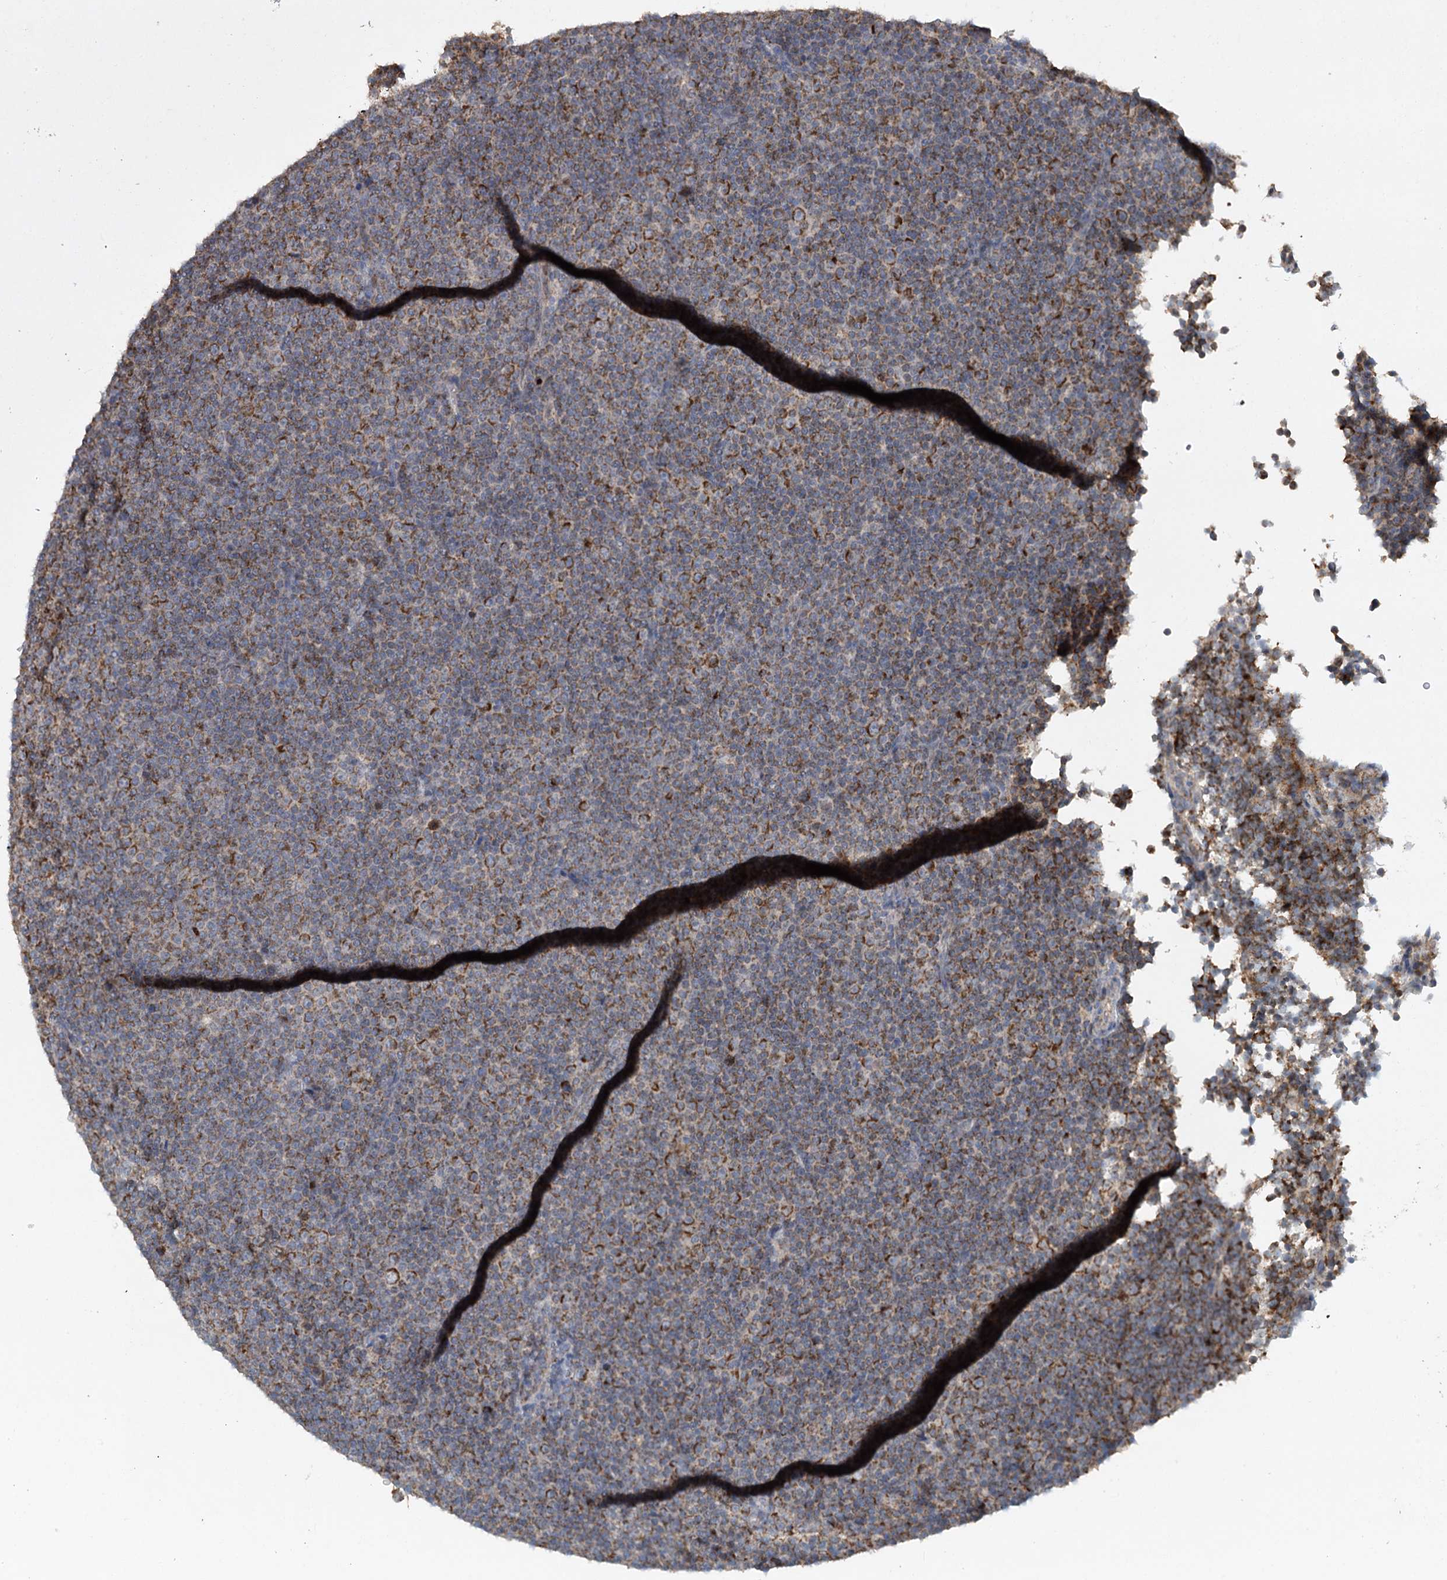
{"staining": {"intensity": "strong", "quantity": "25%-75%", "location": "cytoplasmic/membranous"}, "tissue": "lymphoma", "cell_type": "Tumor cells", "image_type": "cancer", "snomed": [{"axis": "morphology", "description": "Malignant lymphoma, non-Hodgkin's type, Low grade"}, {"axis": "topography", "description": "Lymph node"}], "caption": "IHC of lymphoma exhibits high levels of strong cytoplasmic/membranous positivity in about 25%-75% of tumor cells. Nuclei are stained in blue.", "gene": "MRPL44", "patient": {"sex": "female", "age": 67}}